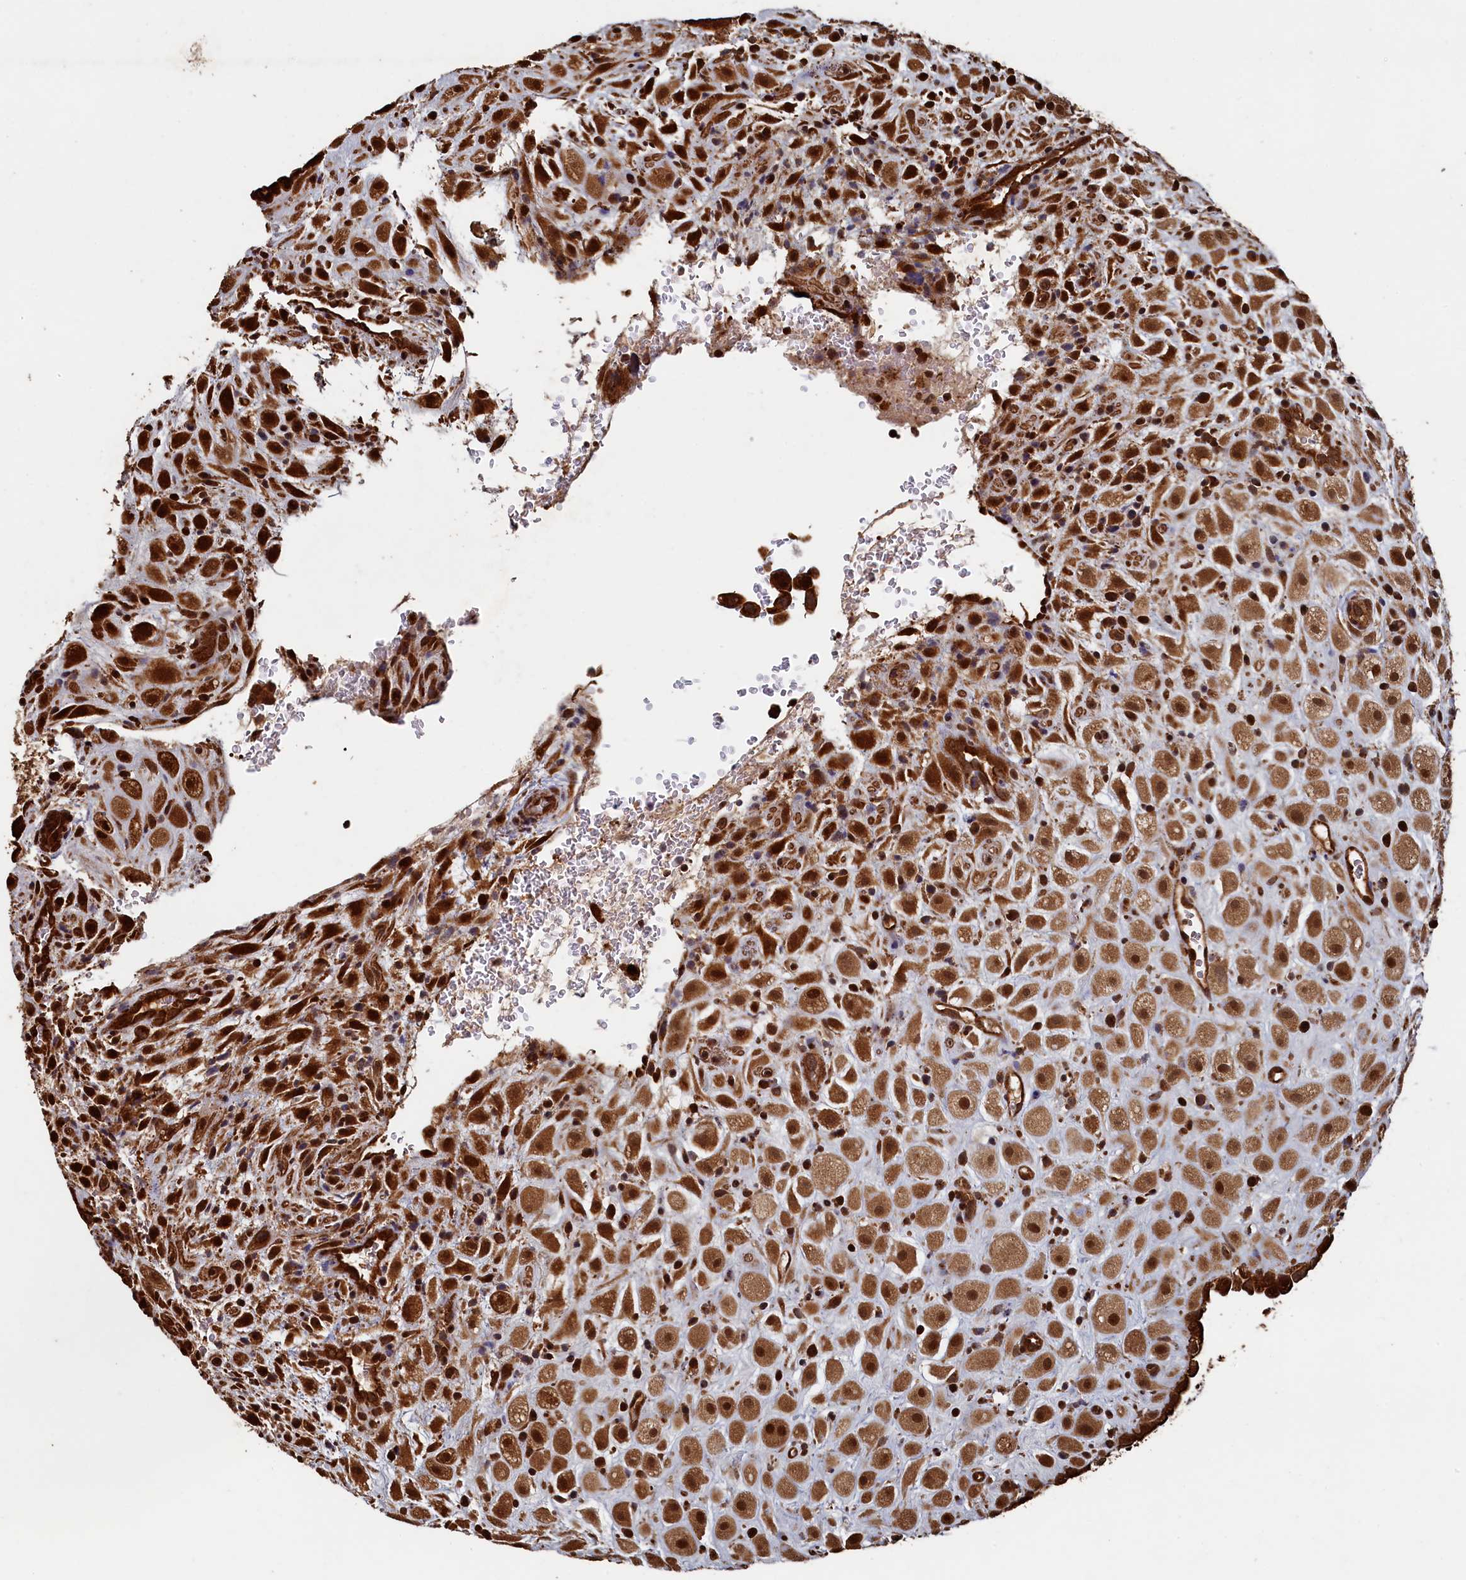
{"staining": {"intensity": "strong", "quantity": ">75%", "location": "cytoplasmic/membranous,nuclear"}, "tissue": "placenta", "cell_type": "Decidual cells", "image_type": "normal", "snomed": [{"axis": "morphology", "description": "Normal tissue, NOS"}, {"axis": "topography", "description": "Placenta"}], "caption": "Immunohistochemistry (IHC) of normal human placenta shows high levels of strong cytoplasmic/membranous,nuclear positivity in approximately >75% of decidual cells. The protein of interest is stained brown, and the nuclei are stained in blue (DAB IHC with brightfield microscopy, high magnification).", "gene": "PIGN", "patient": {"sex": "female", "age": 35}}